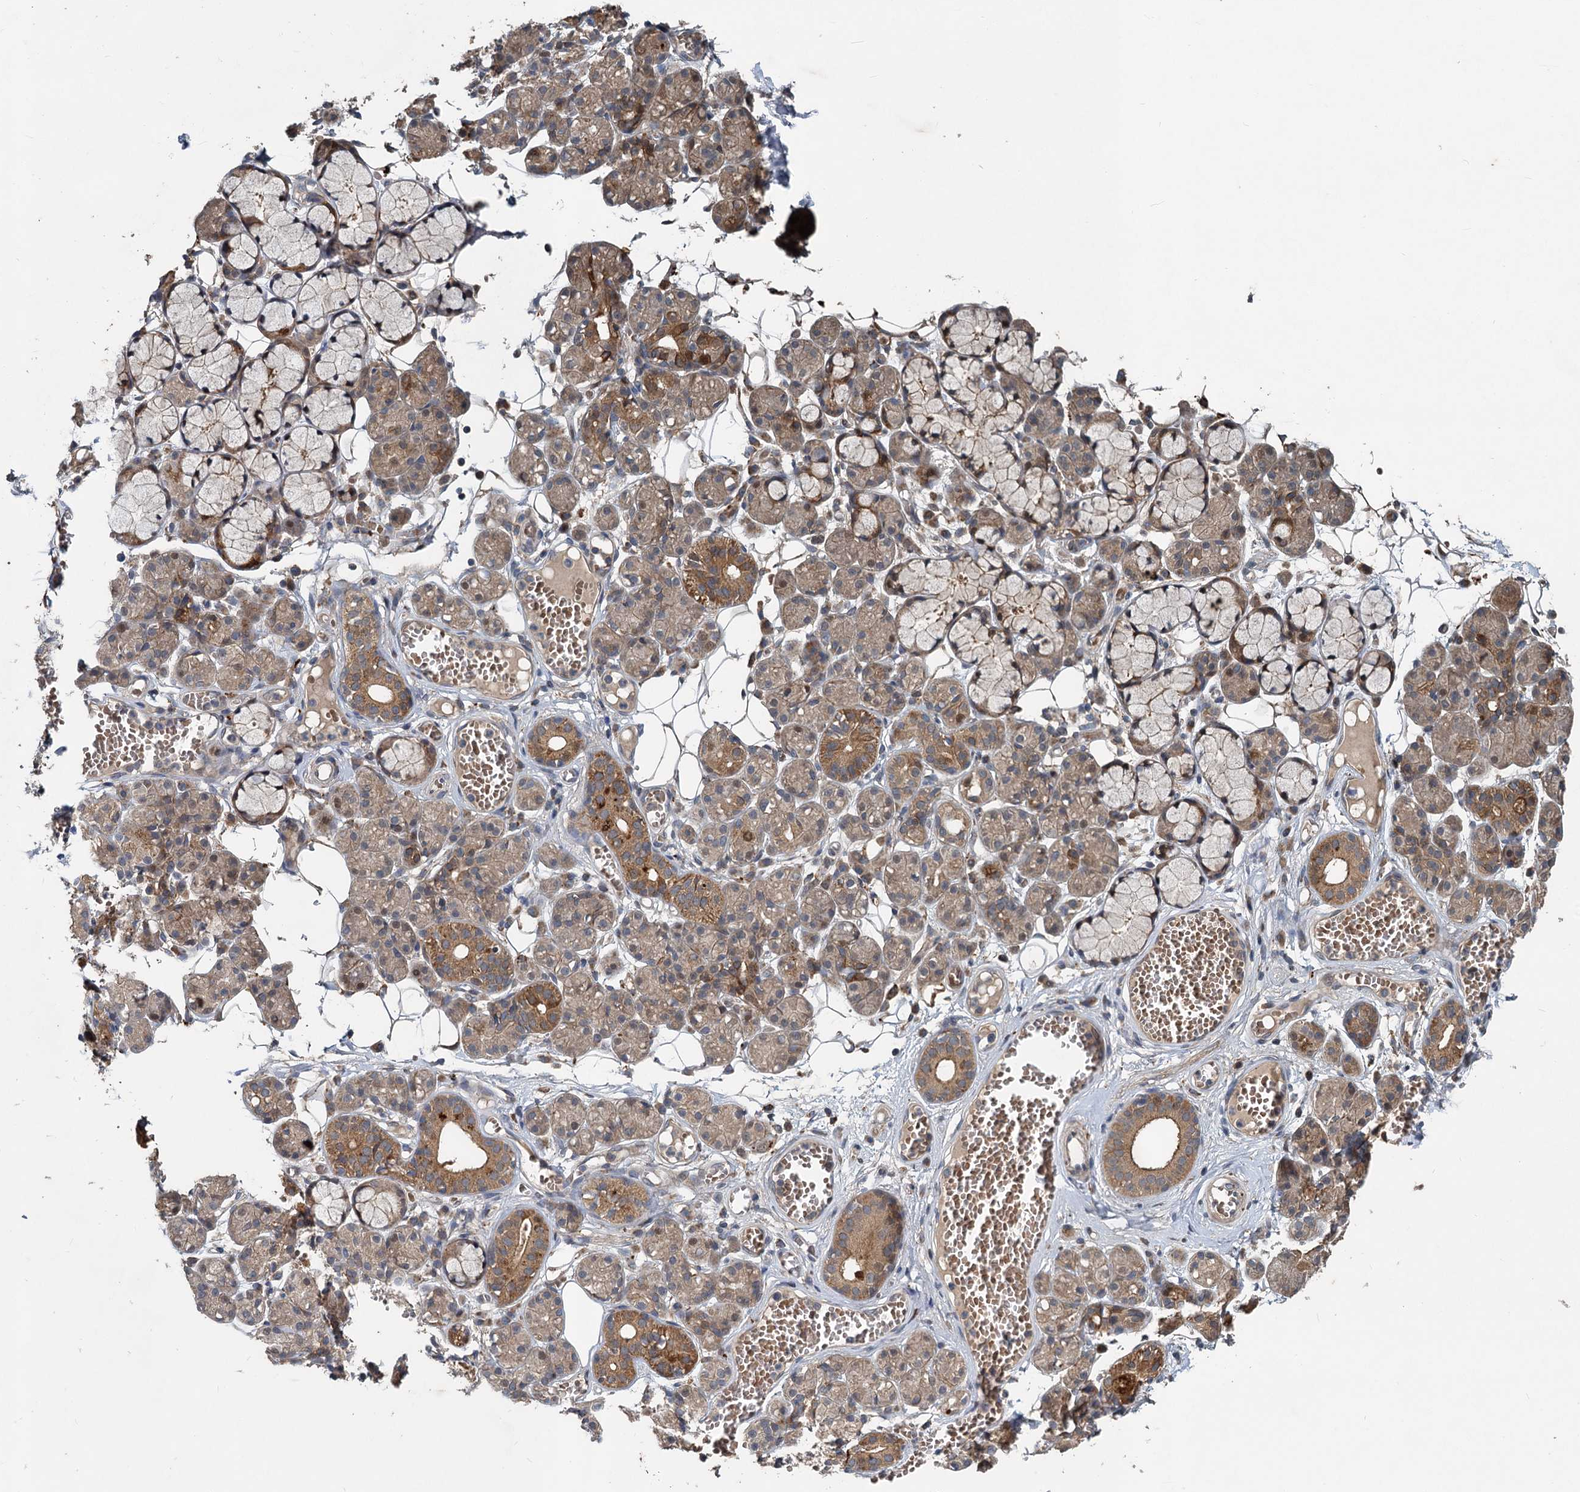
{"staining": {"intensity": "moderate", "quantity": "25%-75%", "location": "cytoplasmic/membranous"}, "tissue": "salivary gland", "cell_type": "Glandular cells", "image_type": "normal", "snomed": [{"axis": "morphology", "description": "Normal tissue, NOS"}, {"axis": "topography", "description": "Salivary gland"}], "caption": "Human salivary gland stained with a brown dye demonstrates moderate cytoplasmic/membranous positive expression in approximately 25%-75% of glandular cells.", "gene": "OTUB1", "patient": {"sex": "male", "age": 63}}